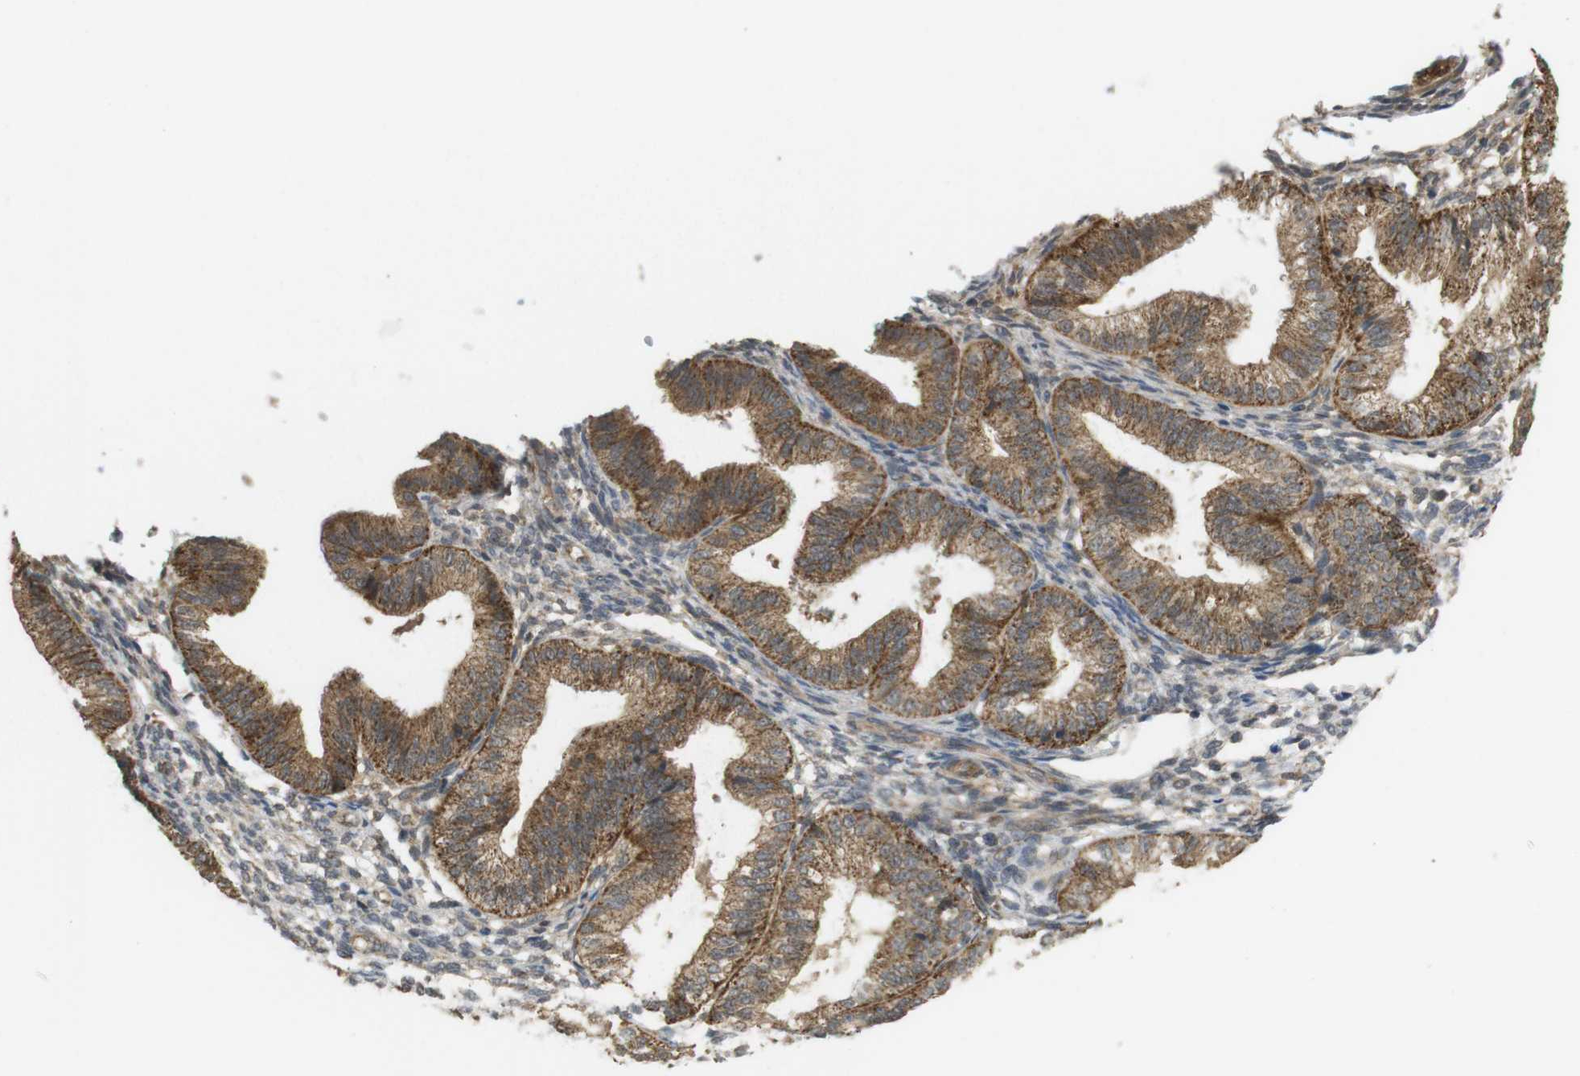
{"staining": {"intensity": "weak", "quantity": "25%-75%", "location": "cytoplasmic/membranous"}, "tissue": "endometrium", "cell_type": "Cells in endometrial stroma", "image_type": "normal", "snomed": [{"axis": "morphology", "description": "Normal tissue, NOS"}, {"axis": "topography", "description": "Endometrium"}], "caption": "A histopathology image of endometrium stained for a protein displays weak cytoplasmic/membranous brown staining in cells in endometrial stroma. The staining was performed using DAB (3,3'-diaminobenzidine), with brown indicating positive protein expression. Nuclei are stained blue with hematoxylin.", "gene": "RNF130", "patient": {"sex": "female", "age": 39}}